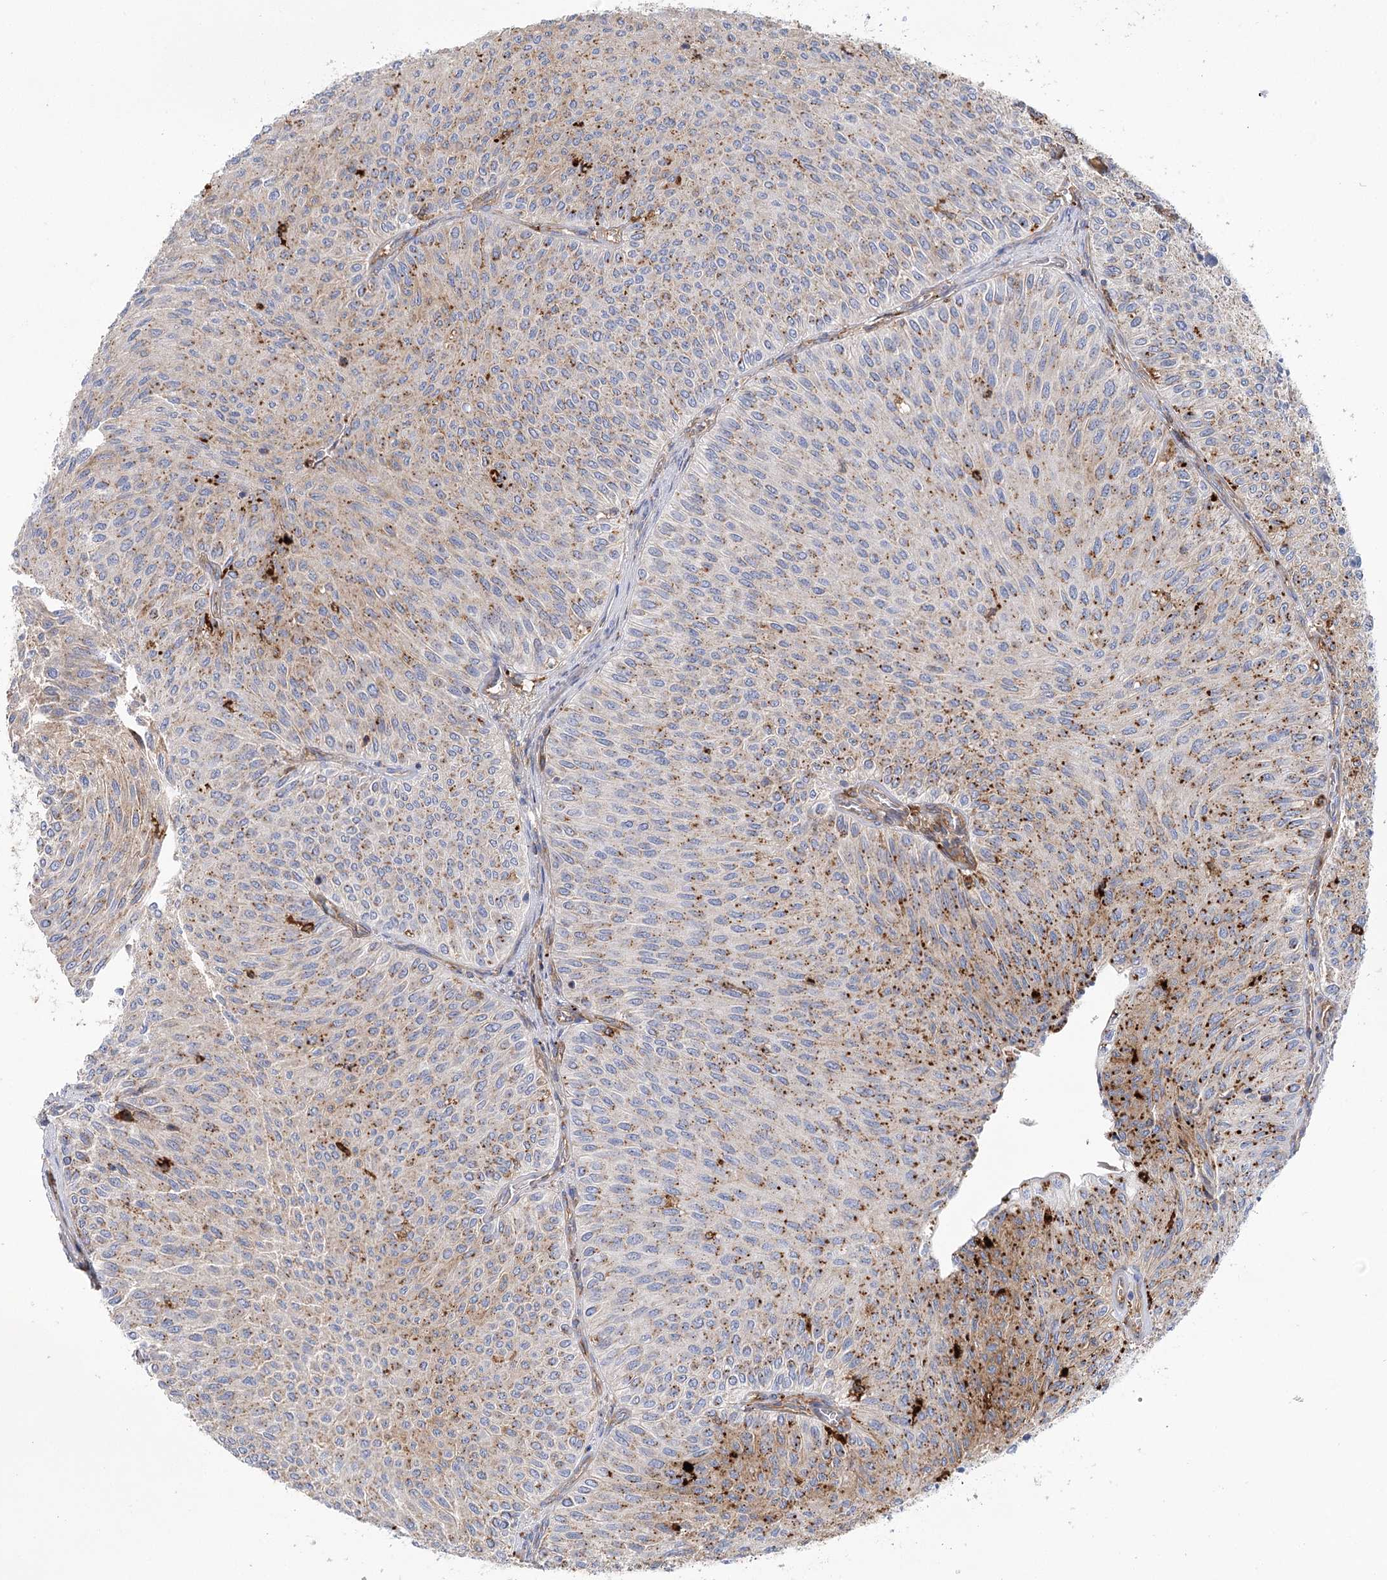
{"staining": {"intensity": "moderate", "quantity": "<25%", "location": "cytoplasmic/membranous"}, "tissue": "urothelial cancer", "cell_type": "Tumor cells", "image_type": "cancer", "snomed": [{"axis": "morphology", "description": "Urothelial carcinoma, Low grade"}, {"axis": "topography", "description": "Urinary bladder"}], "caption": "Urothelial cancer stained for a protein (brown) reveals moderate cytoplasmic/membranous positive staining in approximately <25% of tumor cells.", "gene": "GUSB", "patient": {"sex": "male", "age": 78}}